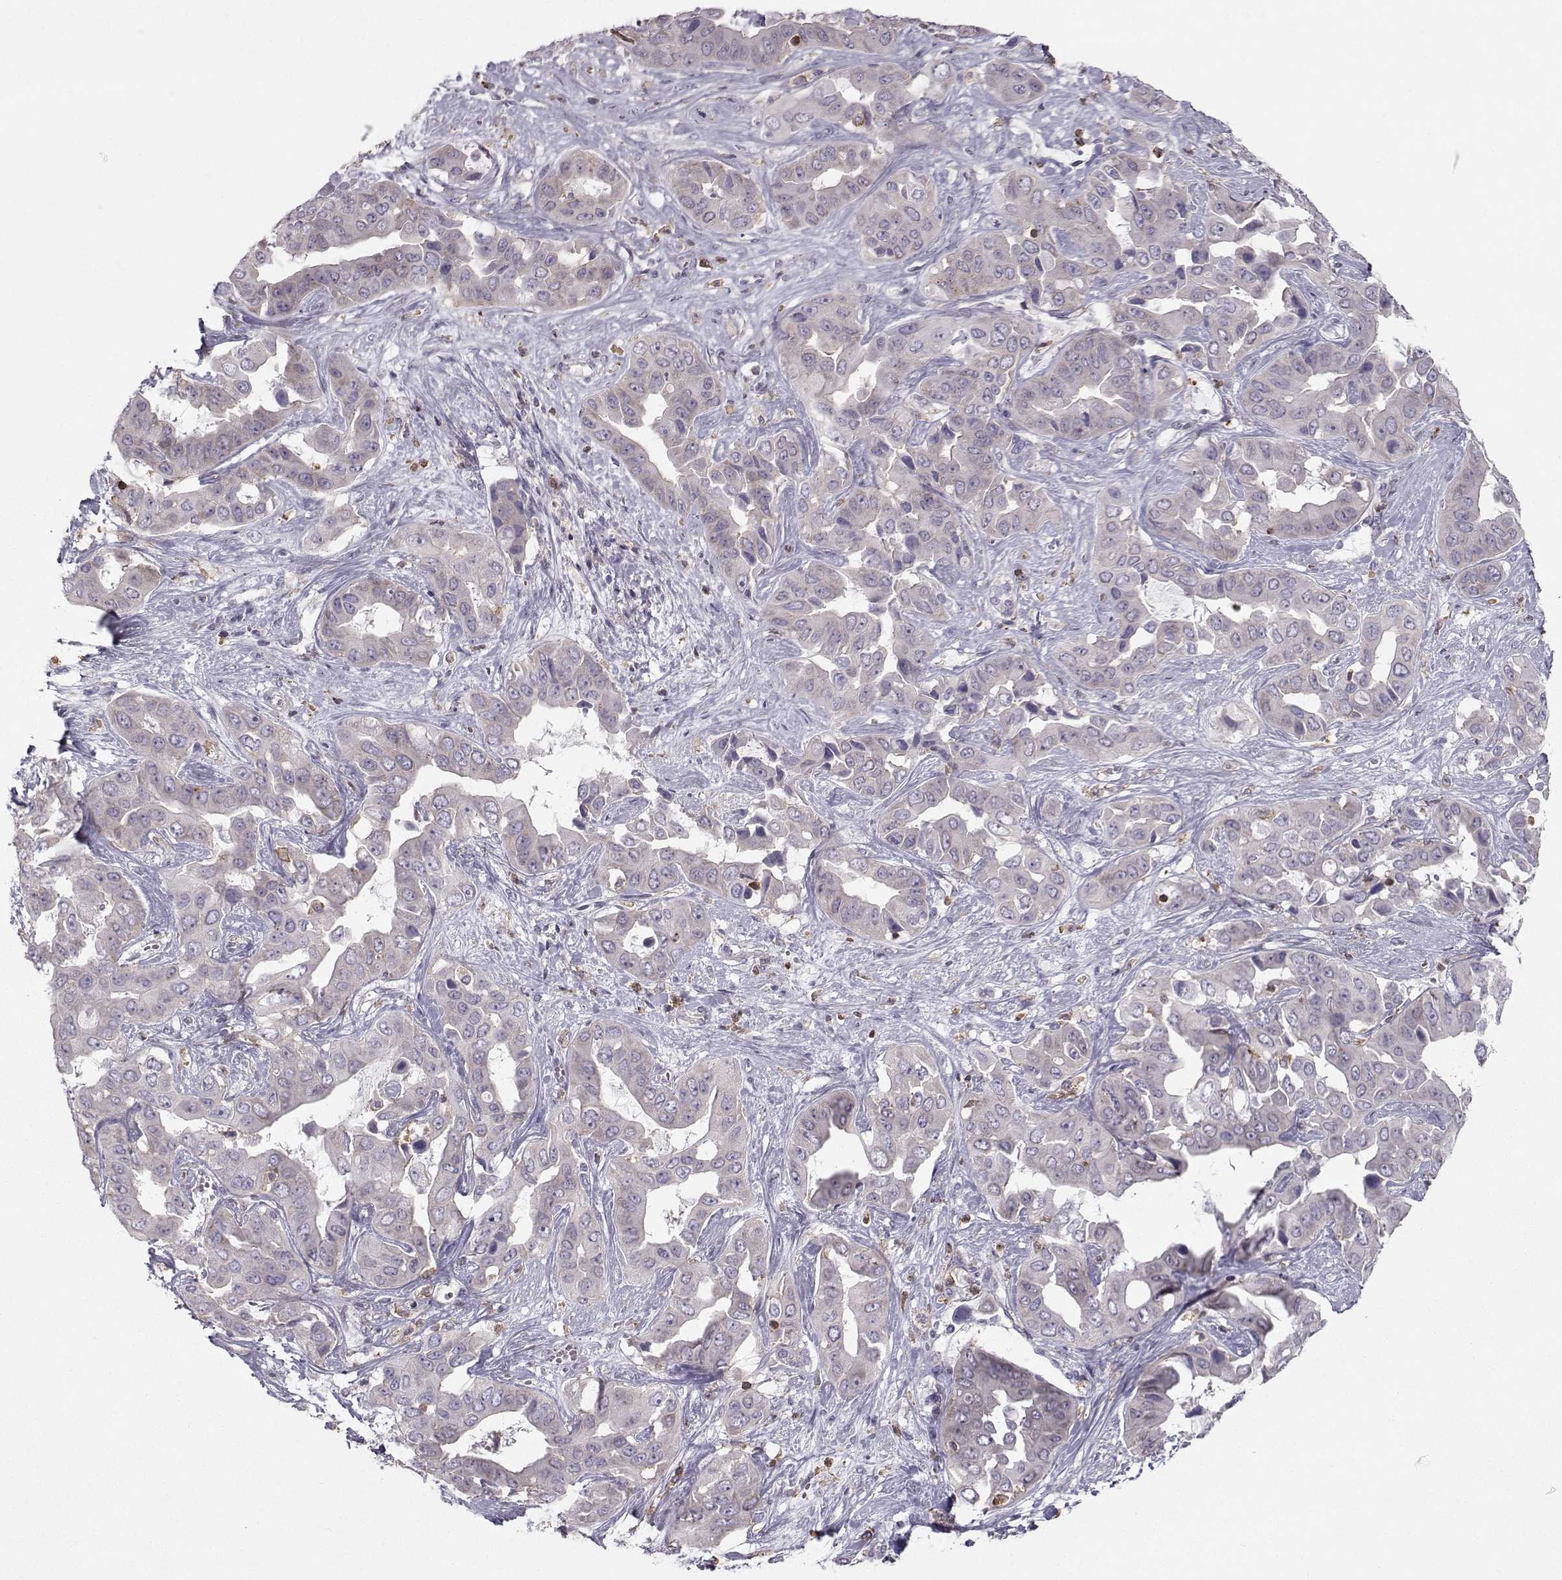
{"staining": {"intensity": "weak", "quantity": "<25%", "location": "cytoplasmic/membranous"}, "tissue": "liver cancer", "cell_type": "Tumor cells", "image_type": "cancer", "snomed": [{"axis": "morphology", "description": "Cholangiocarcinoma"}, {"axis": "topography", "description": "Liver"}], "caption": "This photomicrograph is of liver cancer stained with immunohistochemistry (IHC) to label a protein in brown with the nuclei are counter-stained blue. There is no positivity in tumor cells.", "gene": "ZBTB32", "patient": {"sex": "female", "age": 52}}